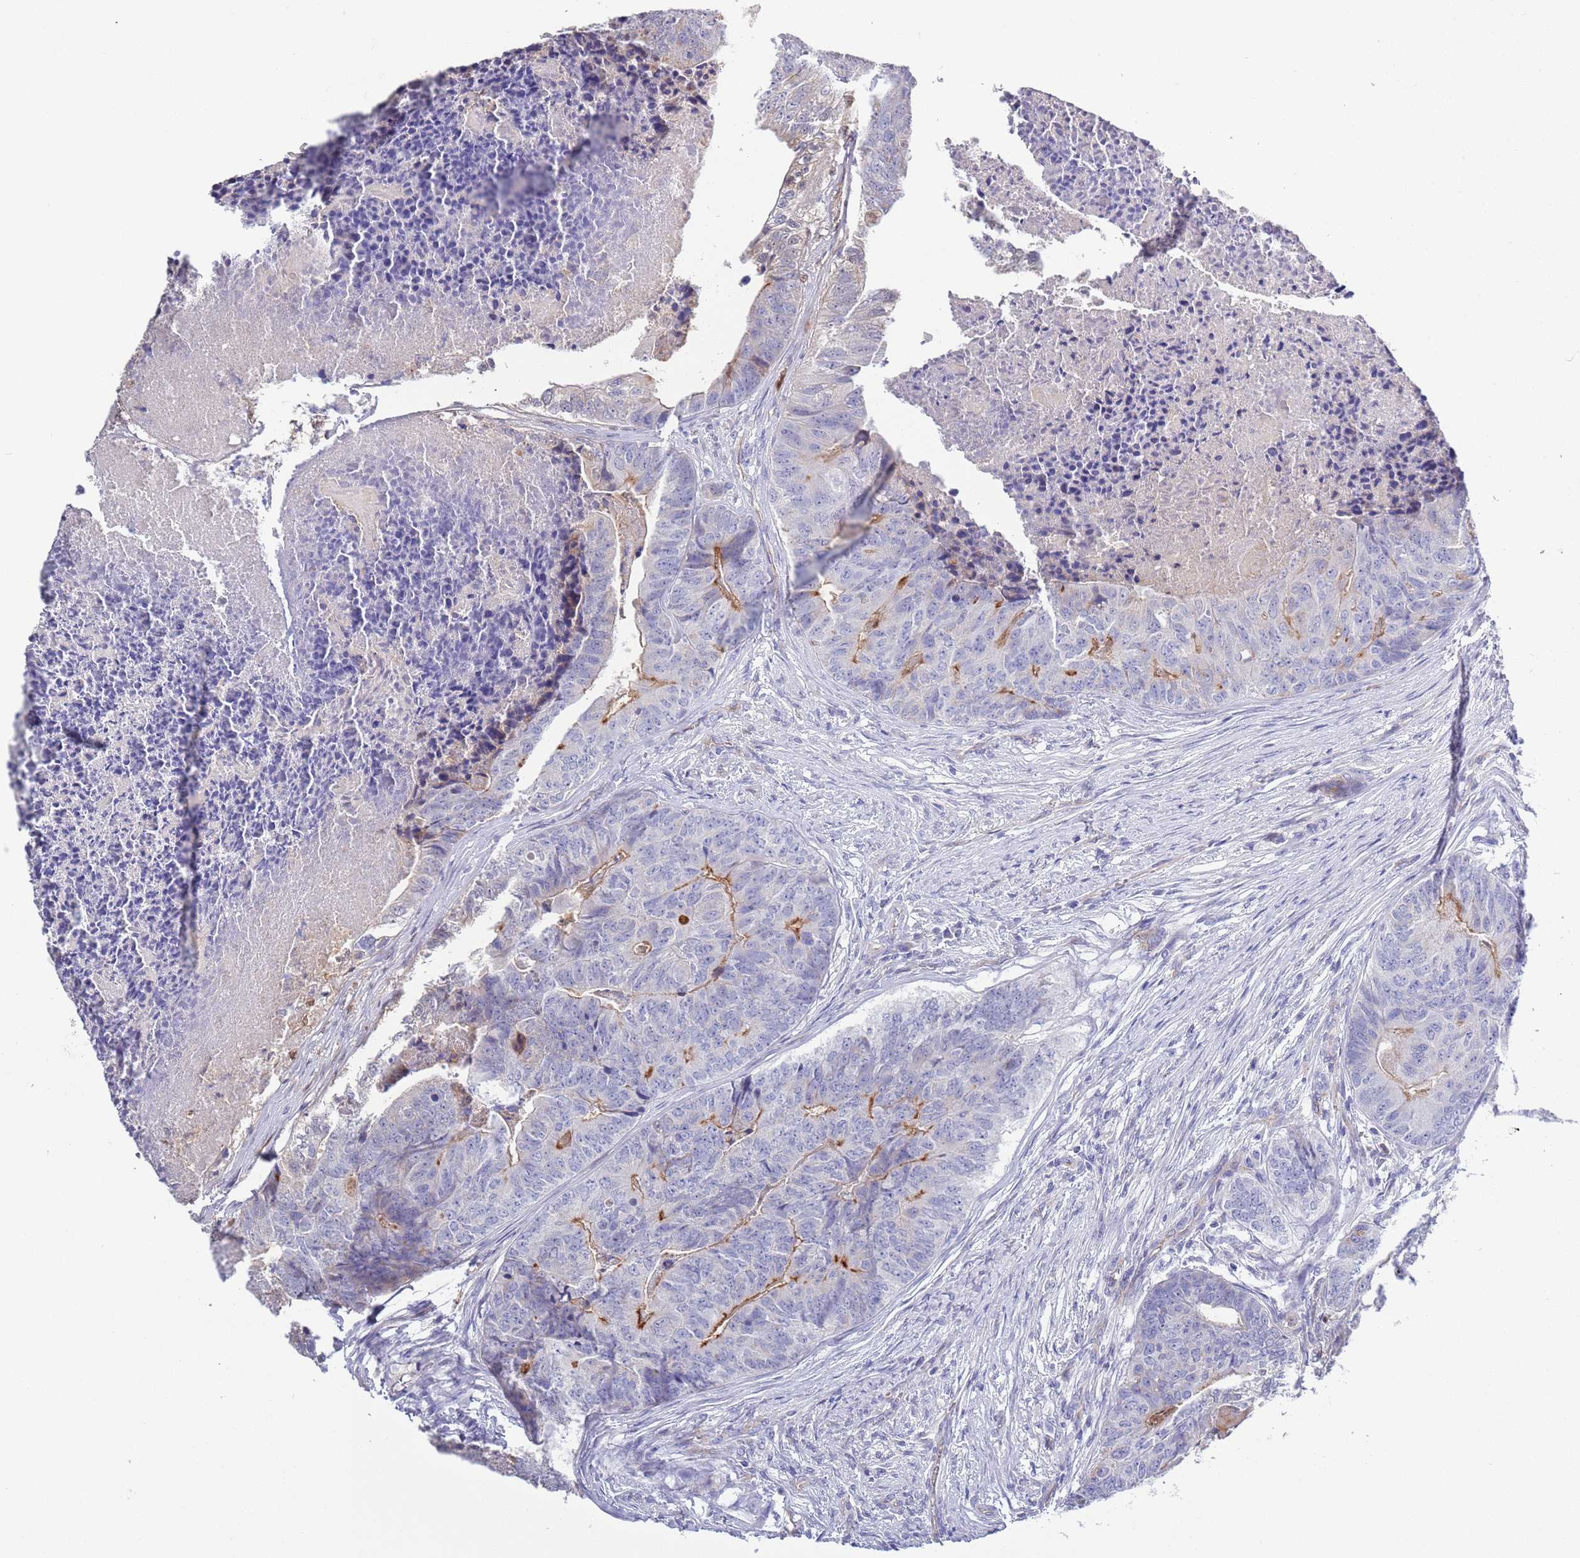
{"staining": {"intensity": "moderate", "quantity": "<25%", "location": "cytoplasmic/membranous"}, "tissue": "colorectal cancer", "cell_type": "Tumor cells", "image_type": "cancer", "snomed": [{"axis": "morphology", "description": "Adenocarcinoma, NOS"}, {"axis": "topography", "description": "Colon"}], "caption": "Immunohistochemistry (IHC) histopathology image of neoplastic tissue: colorectal cancer stained using IHC shows low levels of moderate protein expression localized specifically in the cytoplasmic/membranous of tumor cells, appearing as a cytoplasmic/membranous brown color.", "gene": "BRMS1L", "patient": {"sex": "female", "age": 67}}